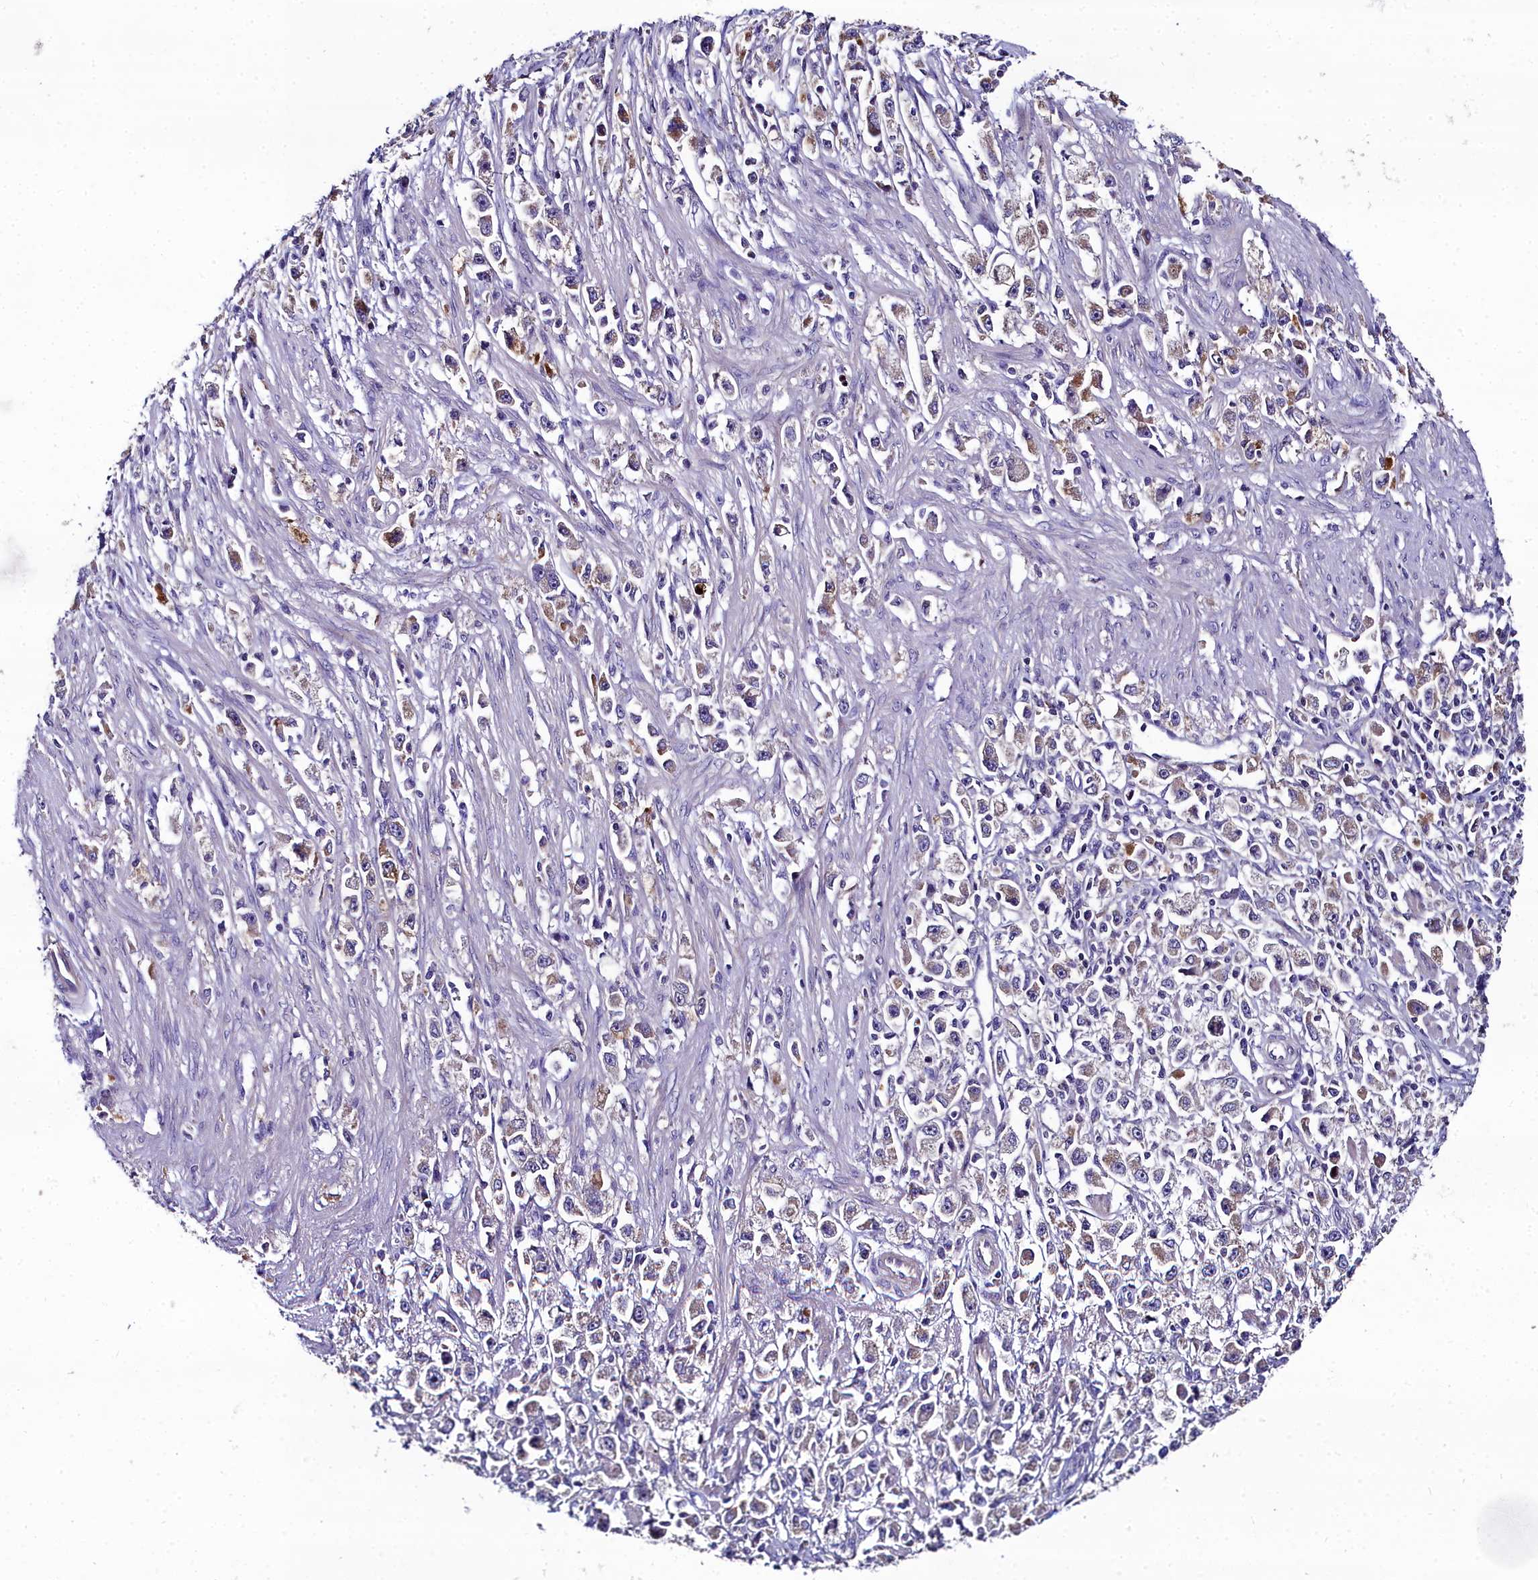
{"staining": {"intensity": "moderate", "quantity": "25%-75%", "location": "cytoplasmic/membranous"}, "tissue": "stomach cancer", "cell_type": "Tumor cells", "image_type": "cancer", "snomed": [{"axis": "morphology", "description": "Adenocarcinoma, NOS"}, {"axis": "topography", "description": "Stomach"}], "caption": "A photomicrograph showing moderate cytoplasmic/membranous staining in approximately 25%-75% of tumor cells in stomach cancer (adenocarcinoma), as visualized by brown immunohistochemical staining.", "gene": "NT5M", "patient": {"sex": "female", "age": 59}}